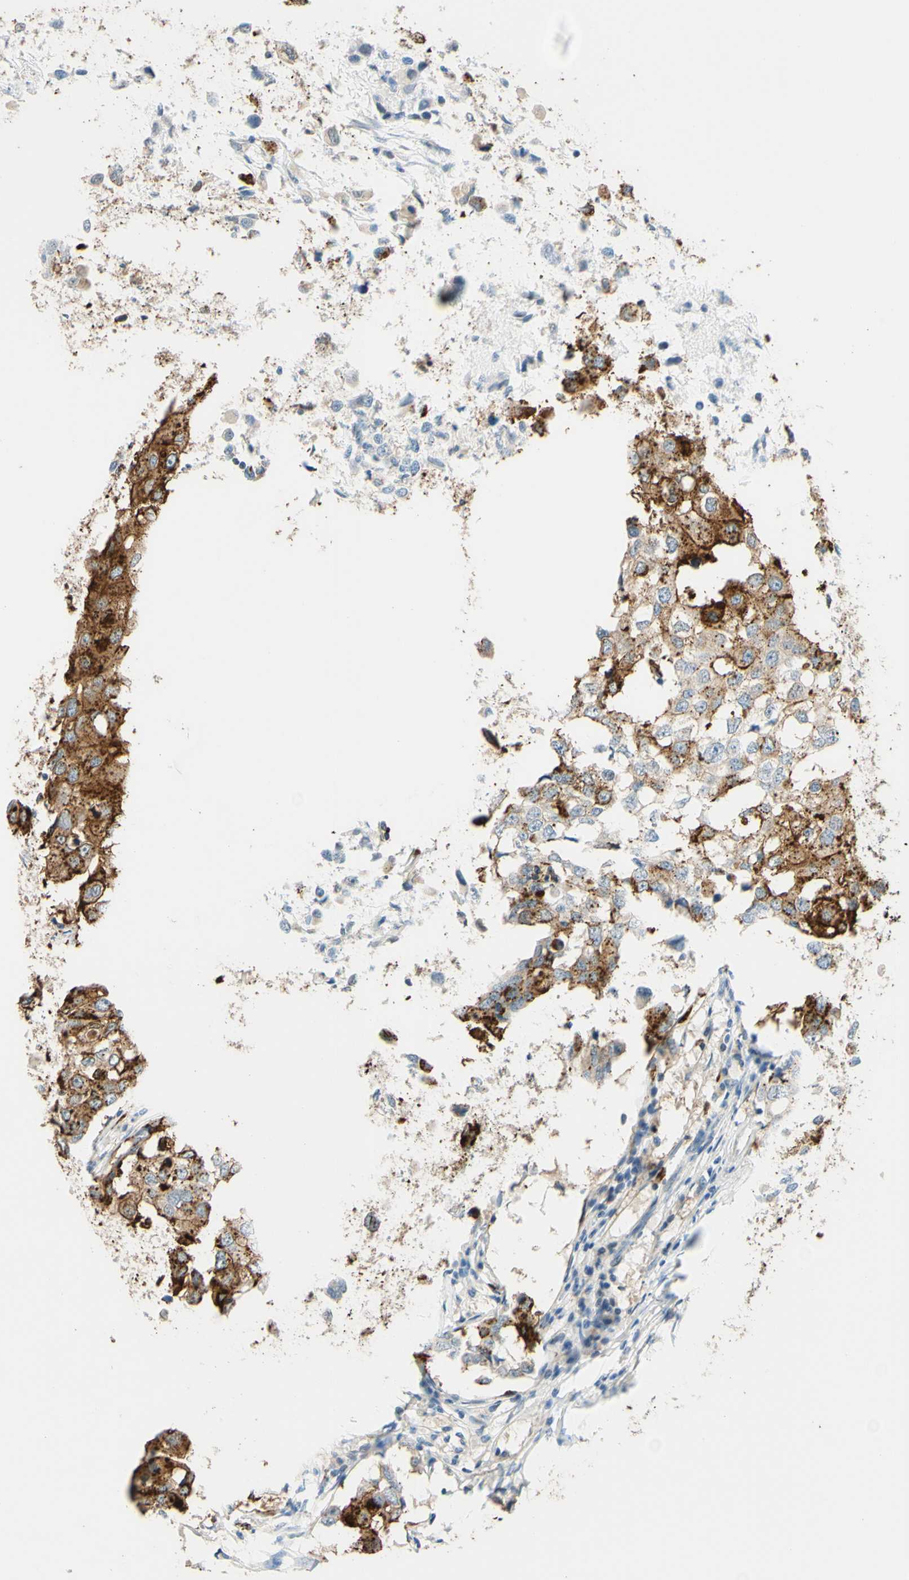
{"staining": {"intensity": "strong", "quantity": ">75%", "location": "cytoplasmic/membranous"}, "tissue": "breast cancer", "cell_type": "Tumor cells", "image_type": "cancer", "snomed": [{"axis": "morphology", "description": "Duct carcinoma"}, {"axis": "topography", "description": "Breast"}], "caption": "DAB immunohistochemical staining of breast cancer (invasive ductal carcinoma) shows strong cytoplasmic/membranous protein positivity in approximately >75% of tumor cells.", "gene": "TREM2", "patient": {"sex": "female", "age": 27}}